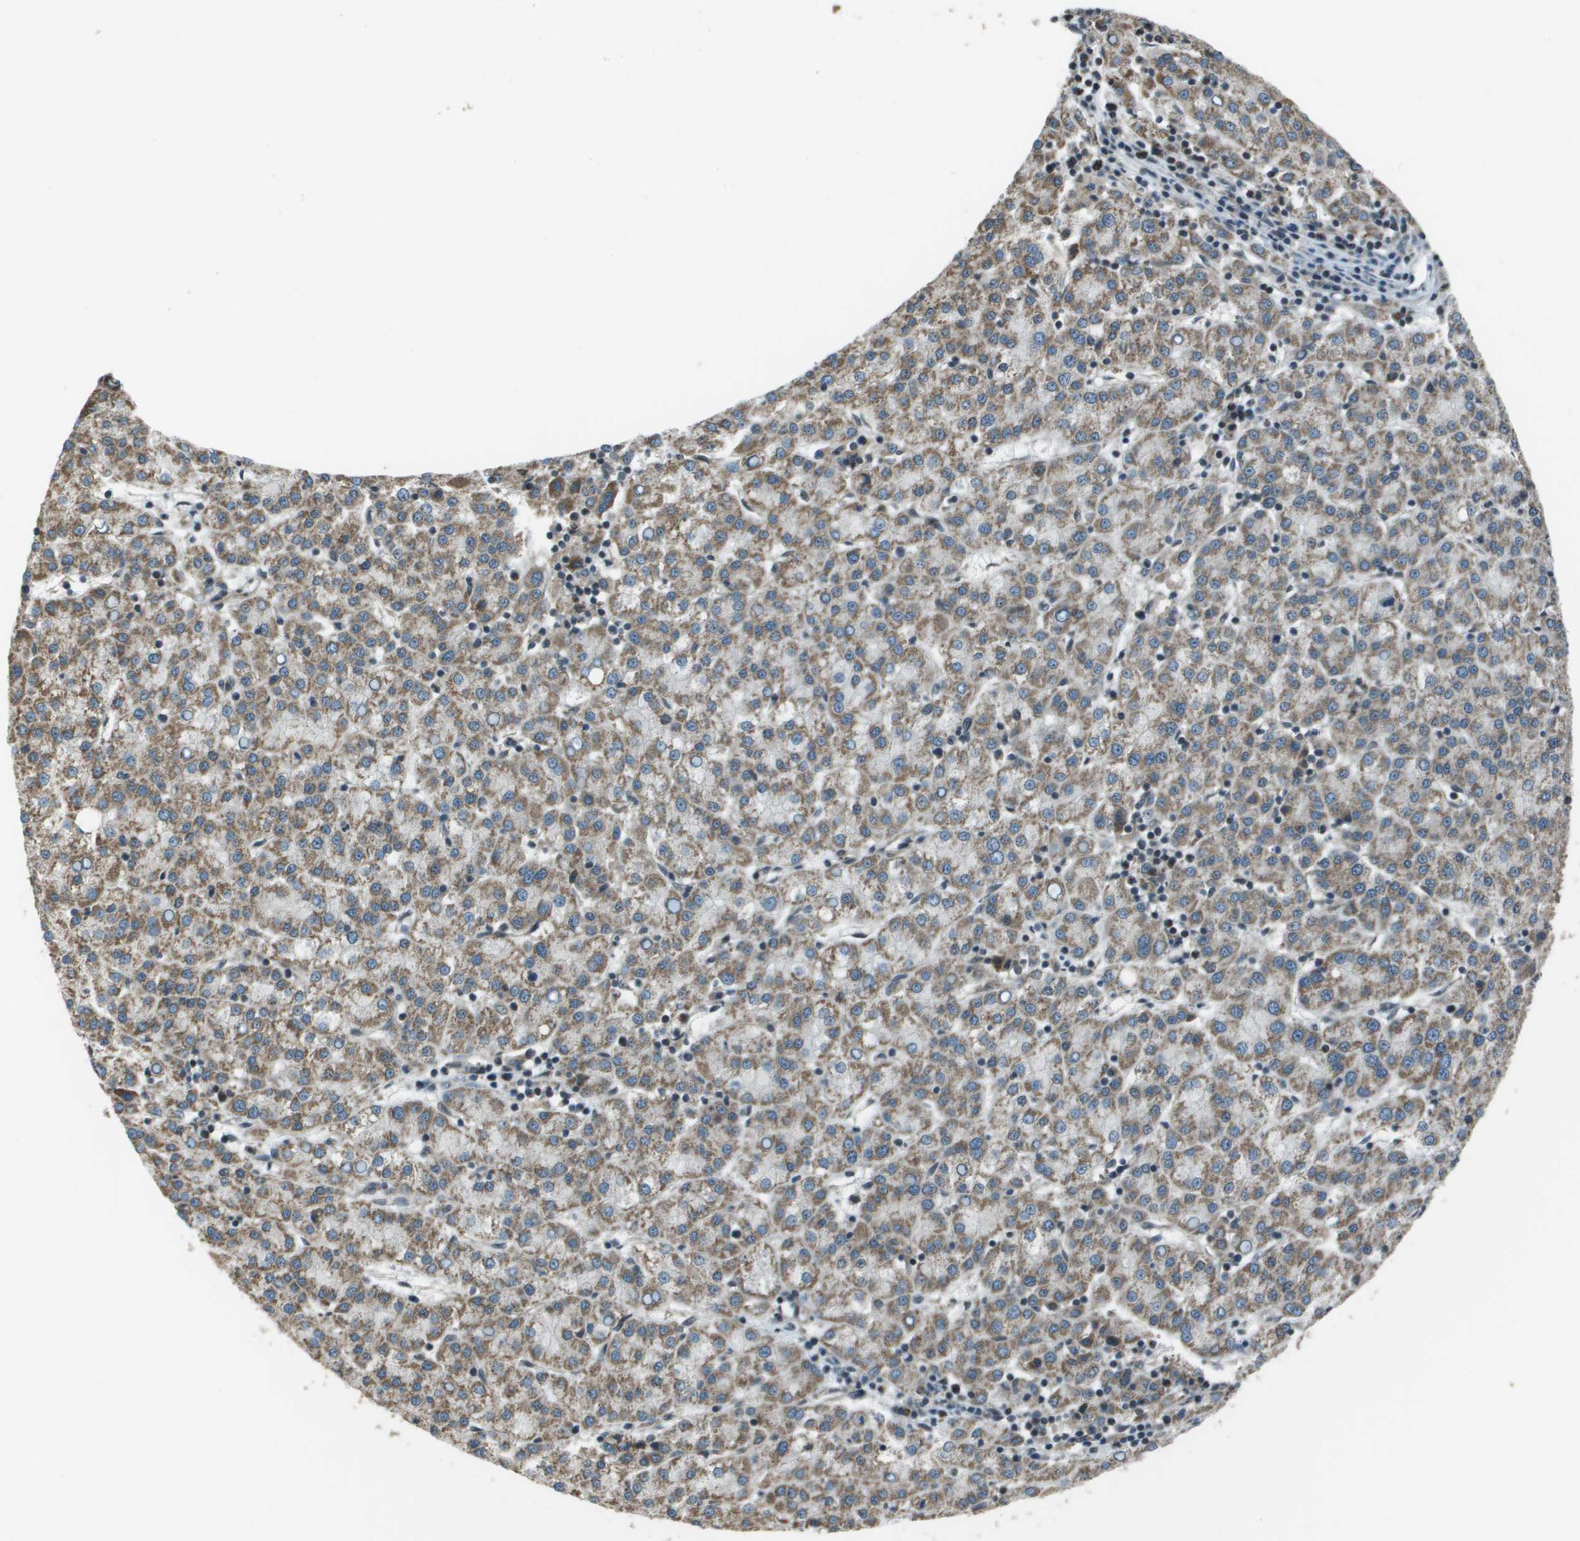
{"staining": {"intensity": "weak", "quantity": ">75%", "location": "cytoplasmic/membranous"}, "tissue": "liver cancer", "cell_type": "Tumor cells", "image_type": "cancer", "snomed": [{"axis": "morphology", "description": "Carcinoma, Hepatocellular, NOS"}, {"axis": "topography", "description": "Liver"}], "caption": "Human hepatocellular carcinoma (liver) stained with a protein marker demonstrates weak staining in tumor cells.", "gene": "PPFIA1", "patient": {"sex": "female", "age": 58}}